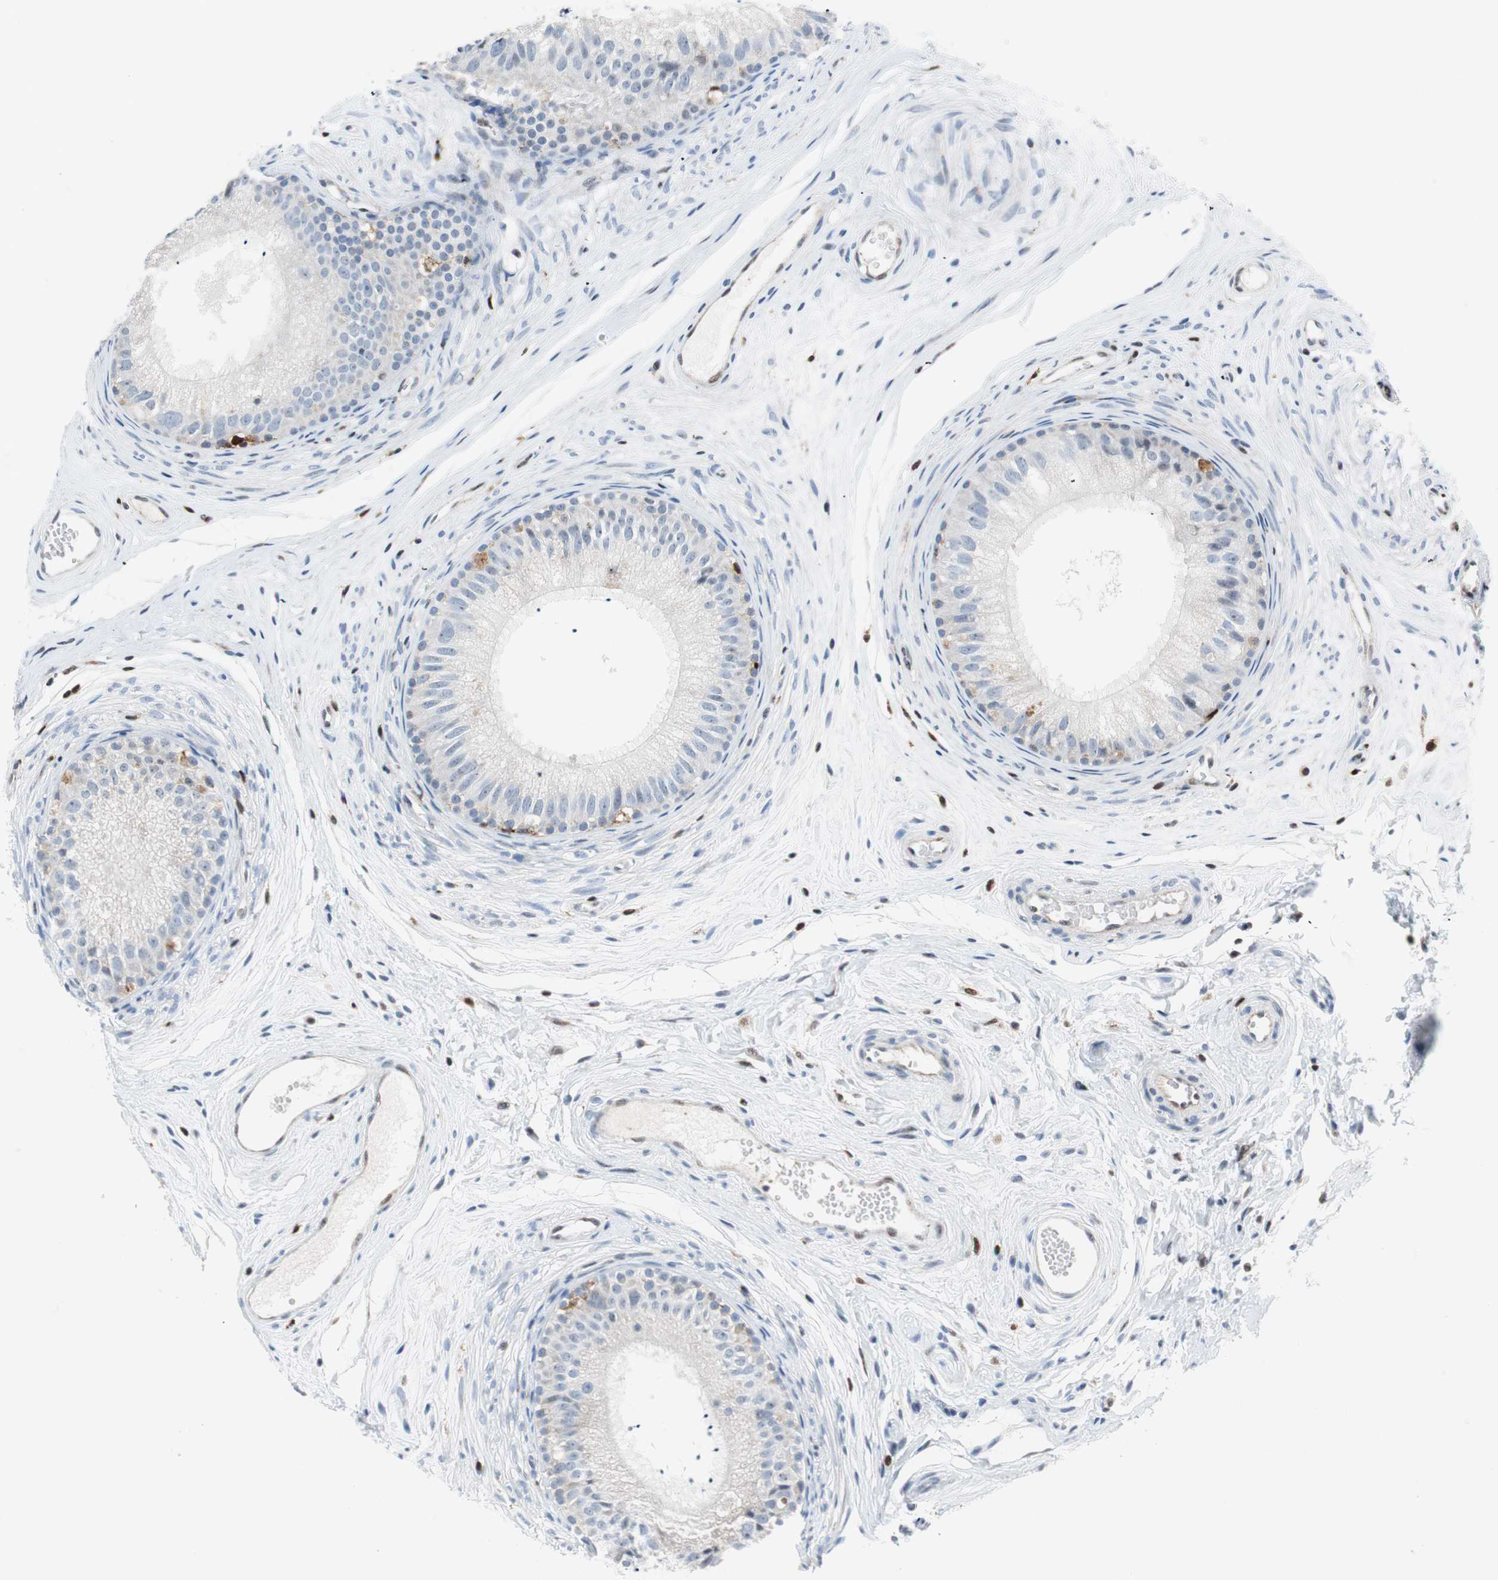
{"staining": {"intensity": "negative", "quantity": "none", "location": "none"}, "tissue": "epididymis", "cell_type": "Glandular cells", "image_type": "normal", "snomed": [{"axis": "morphology", "description": "Normal tissue, NOS"}, {"axis": "topography", "description": "Epididymis"}], "caption": "This is a micrograph of IHC staining of normal epididymis, which shows no positivity in glandular cells.", "gene": "RGS10", "patient": {"sex": "male", "age": 56}}